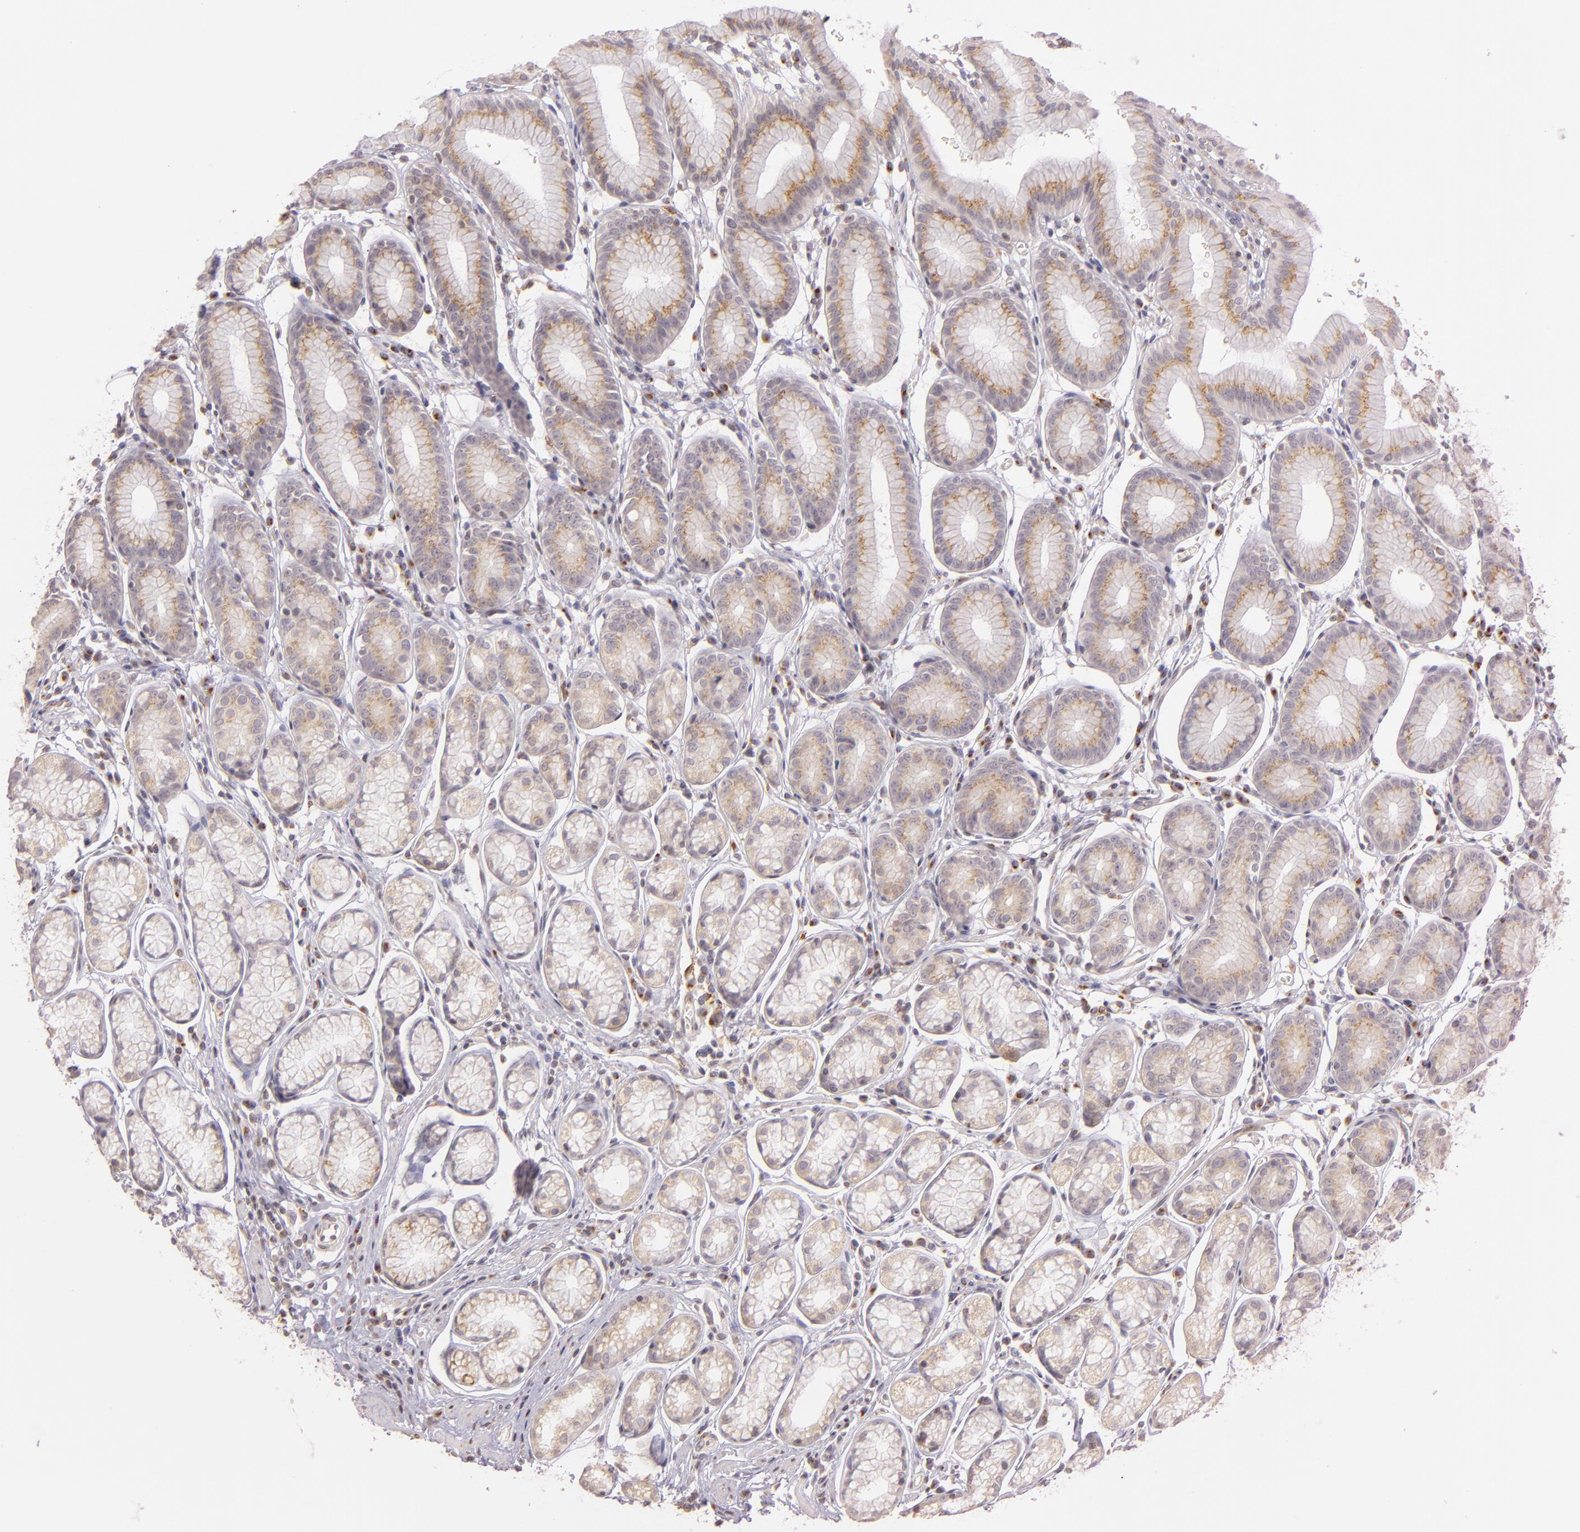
{"staining": {"intensity": "weak", "quantity": "25%-75%", "location": "cytoplasmic/membranous"}, "tissue": "stomach", "cell_type": "Glandular cells", "image_type": "normal", "snomed": [{"axis": "morphology", "description": "Normal tissue, NOS"}, {"axis": "topography", "description": "Stomach"}], "caption": "High-power microscopy captured an immunohistochemistry photomicrograph of normal stomach, revealing weak cytoplasmic/membranous staining in about 25%-75% of glandular cells.", "gene": "LGMN", "patient": {"sex": "male", "age": 42}}